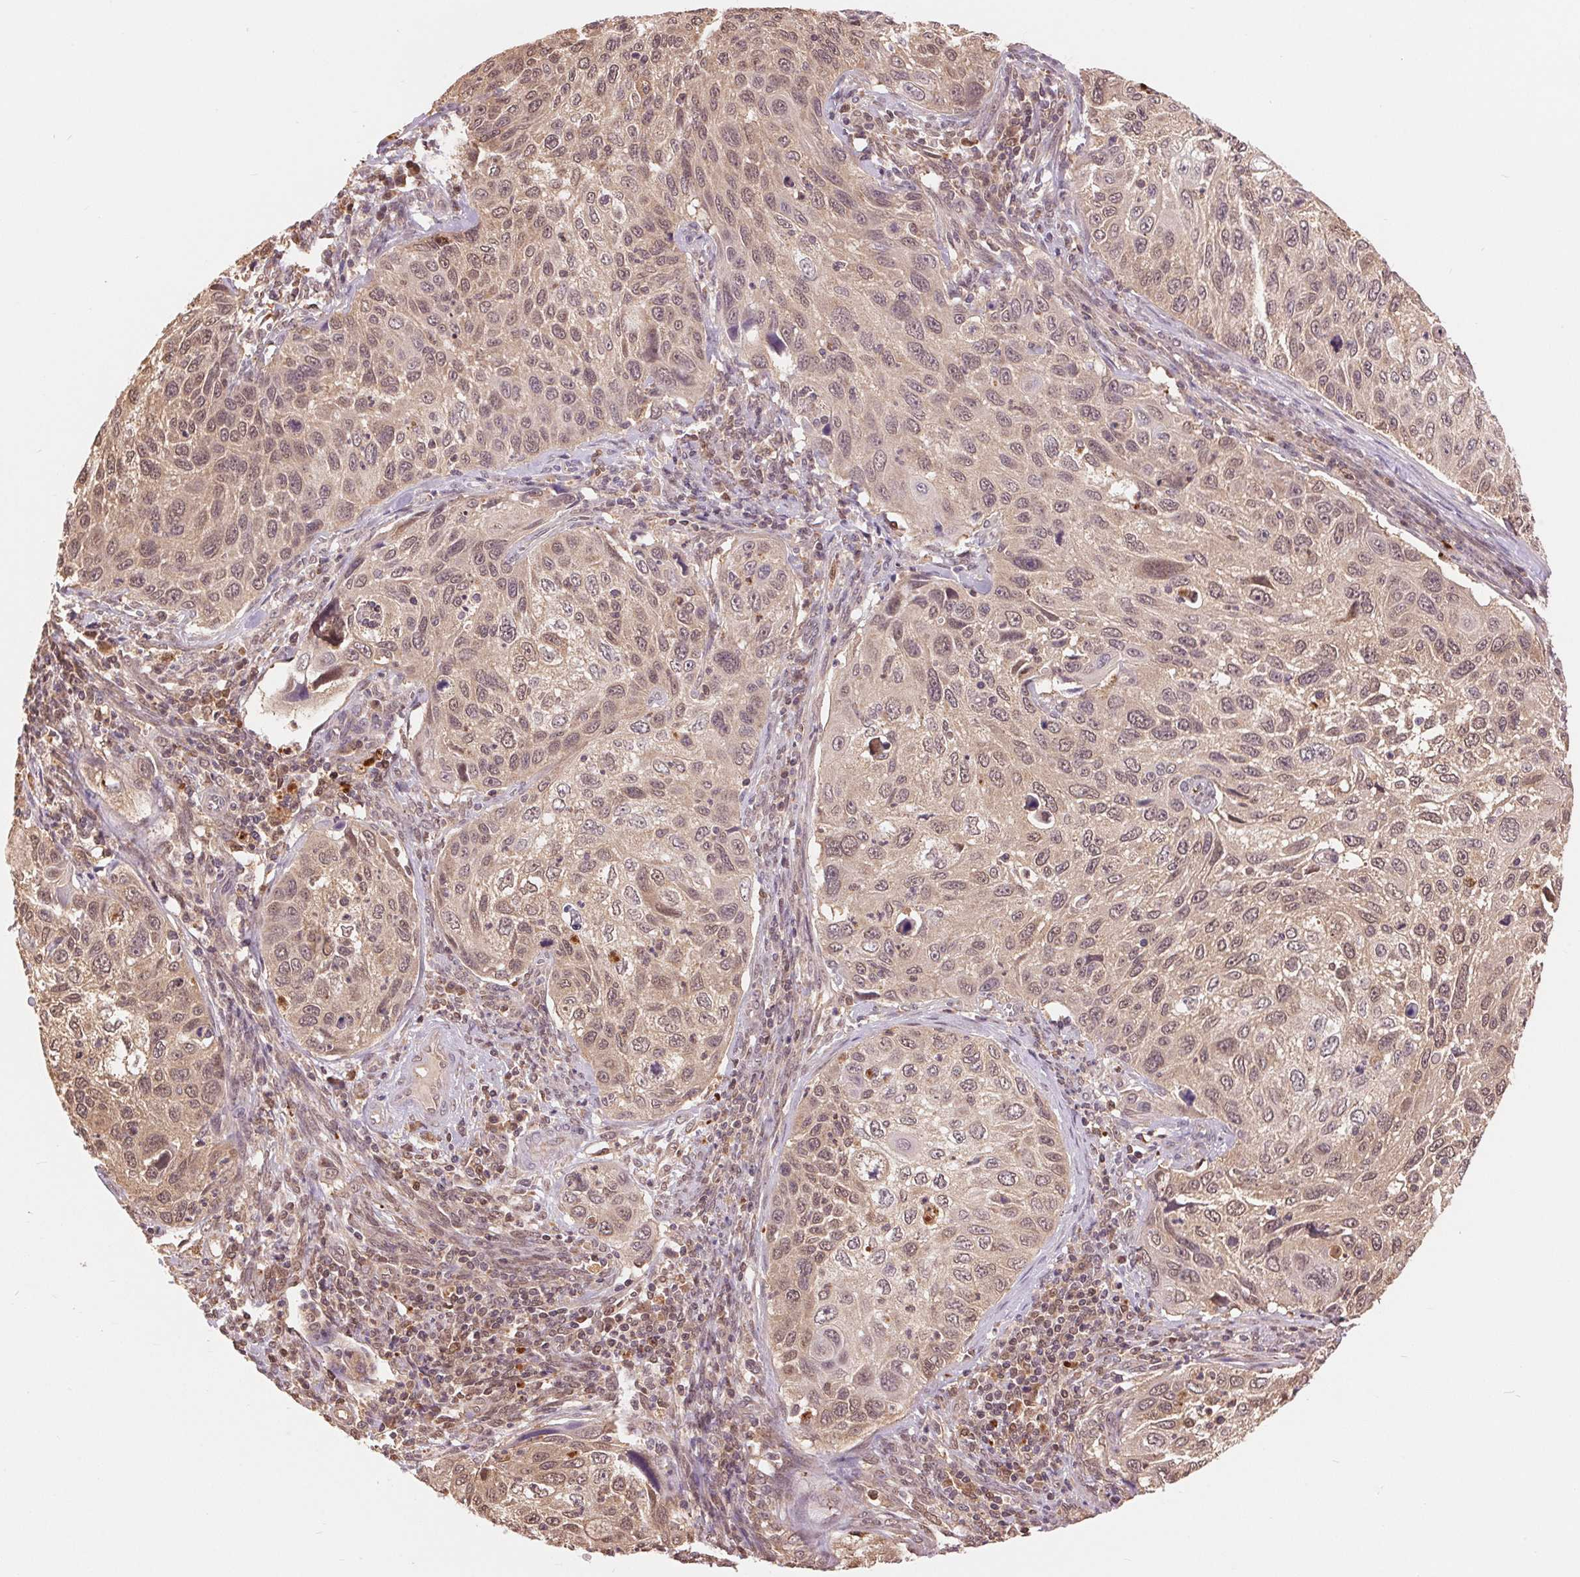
{"staining": {"intensity": "moderate", "quantity": ">75%", "location": "nuclear"}, "tissue": "cervical cancer", "cell_type": "Tumor cells", "image_type": "cancer", "snomed": [{"axis": "morphology", "description": "Squamous cell carcinoma, NOS"}, {"axis": "topography", "description": "Cervix"}], "caption": "Human cervical cancer (squamous cell carcinoma) stained with a protein marker shows moderate staining in tumor cells.", "gene": "TMEM273", "patient": {"sex": "female", "age": 70}}